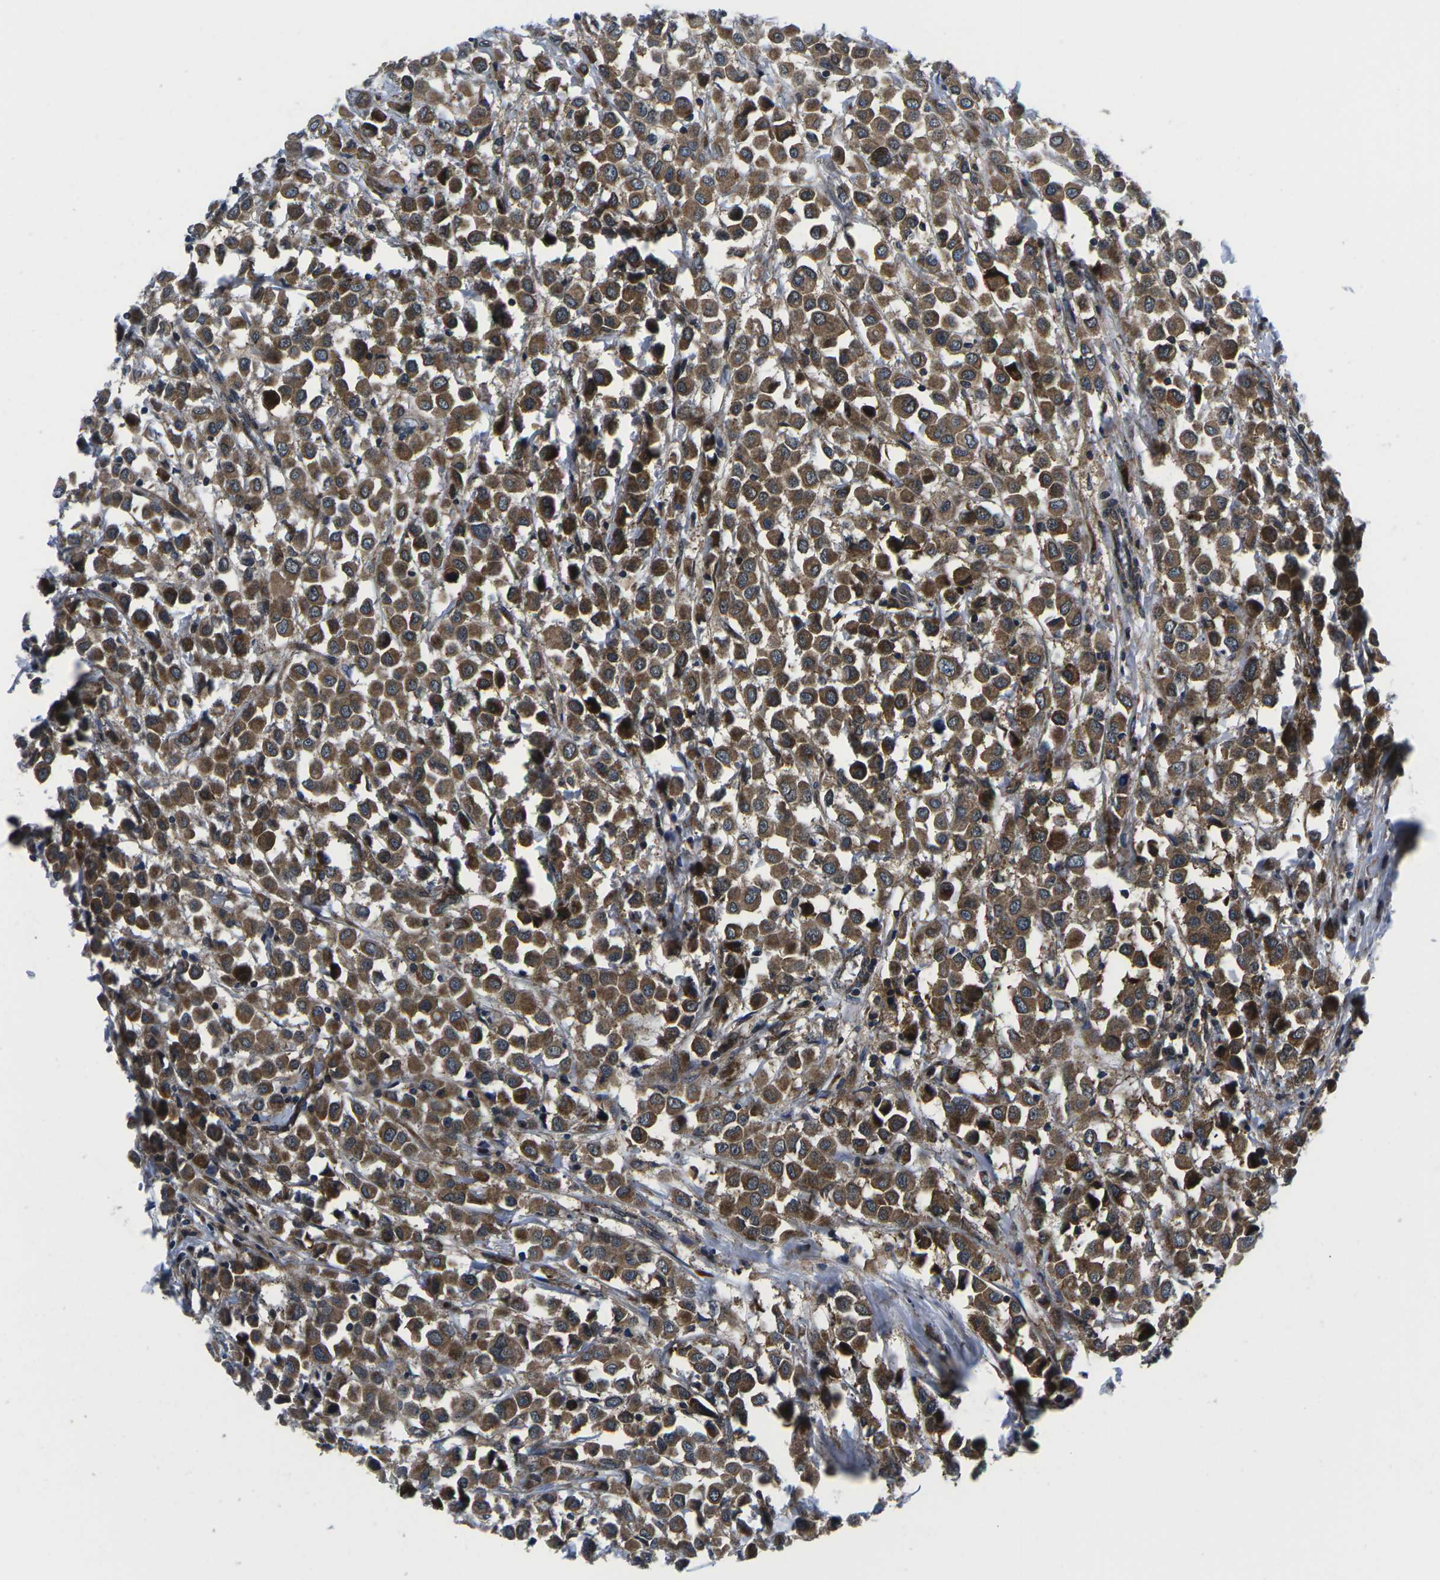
{"staining": {"intensity": "moderate", "quantity": ">75%", "location": "cytoplasmic/membranous"}, "tissue": "breast cancer", "cell_type": "Tumor cells", "image_type": "cancer", "snomed": [{"axis": "morphology", "description": "Duct carcinoma"}, {"axis": "topography", "description": "Breast"}], "caption": "Protein staining exhibits moderate cytoplasmic/membranous staining in about >75% of tumor cells in breast cancer (invasive ductal carcinoma).", "gene": "EIF4E", "patient": {"sex": "female", "age": 61}}